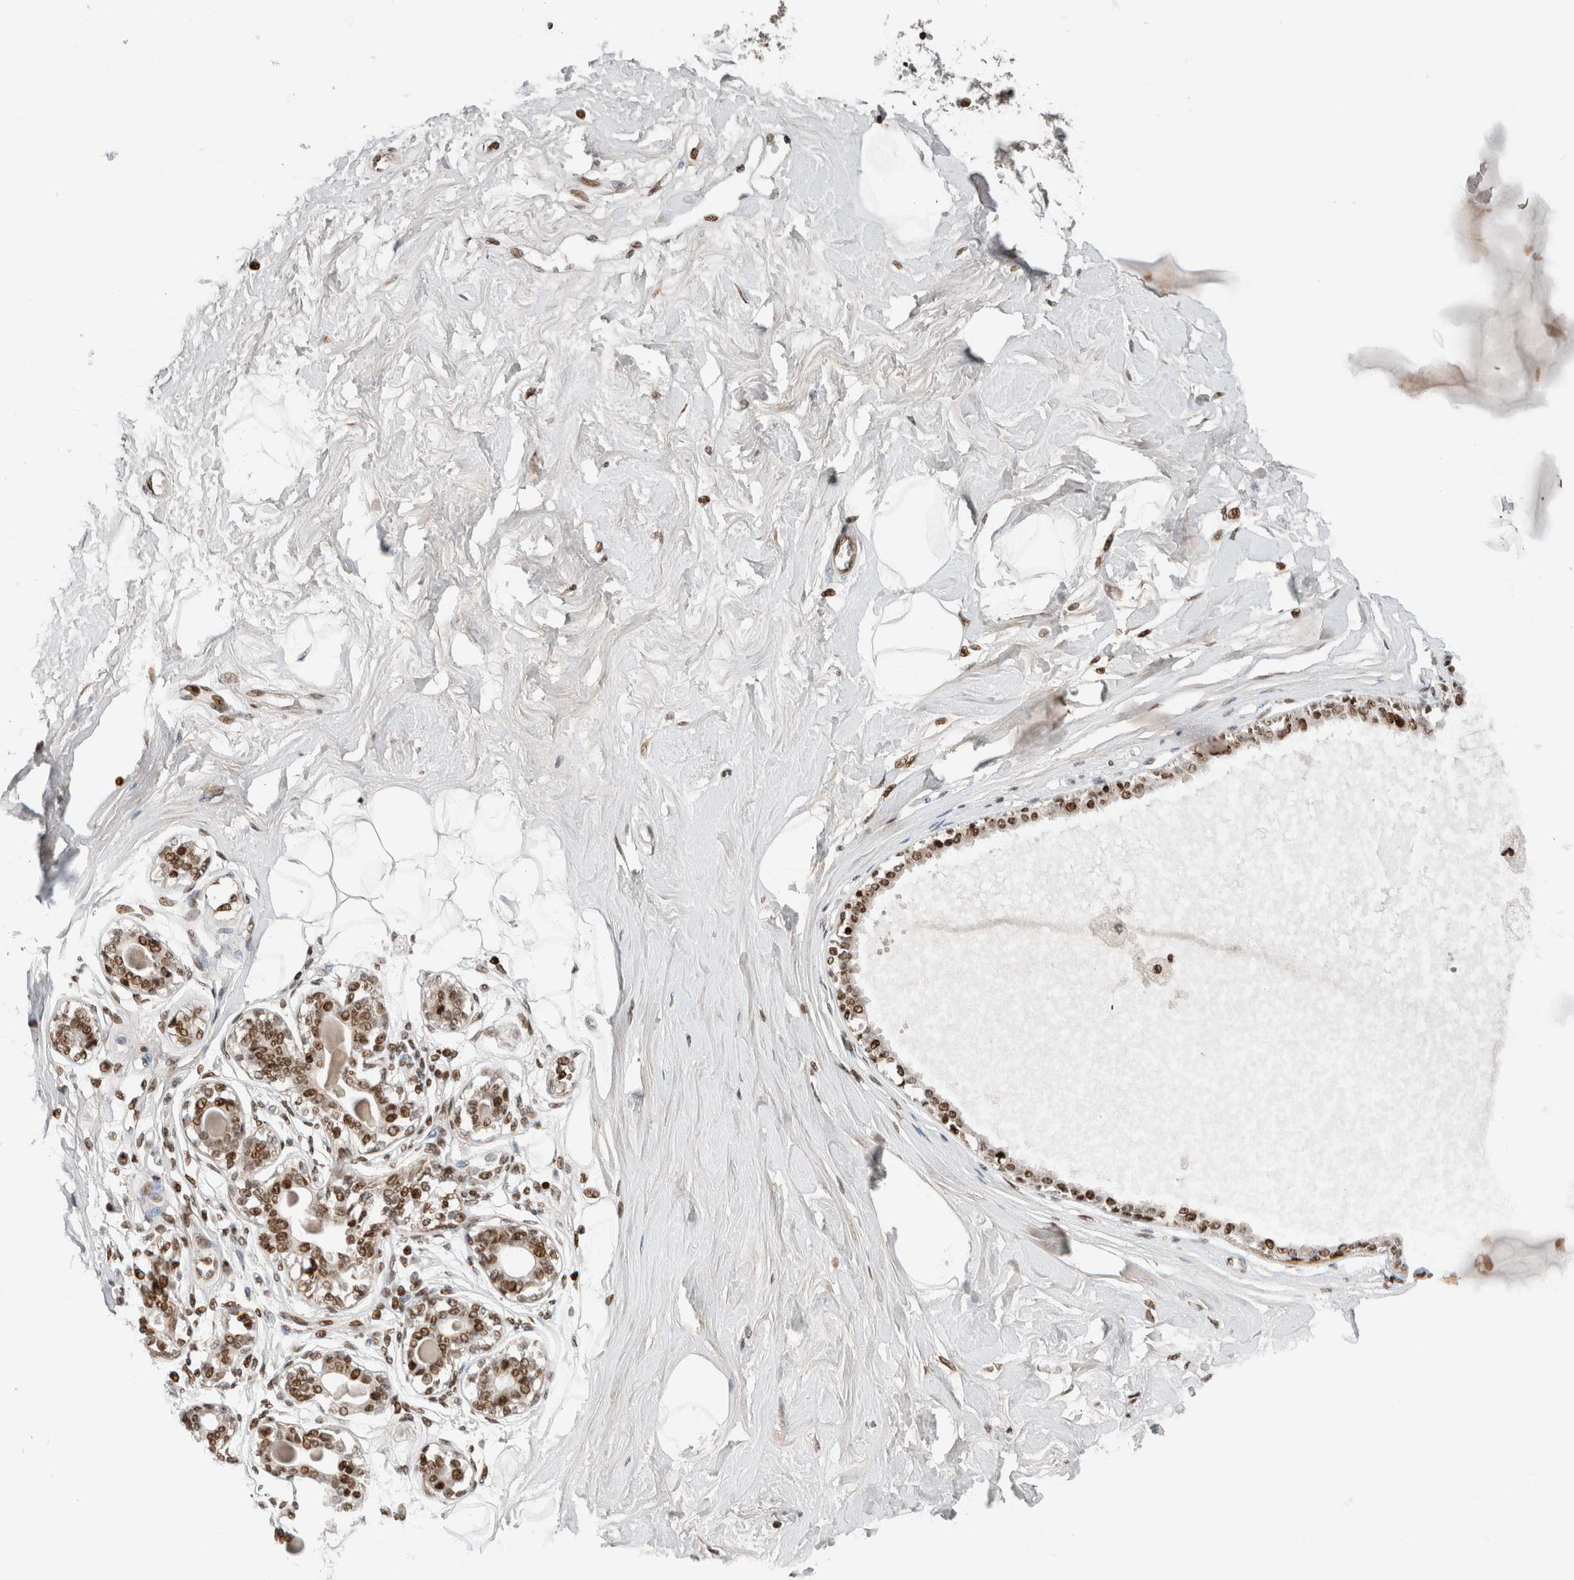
{"staining": {"intensity": "negative", "quantity": "none", "location": "none"}, "tissue": "breast", "cell_type": "Adipocytes", "image_type": "normal", "snomed": [{"axis": "morphology", "description": "Normal tissue, NOS"}, {"axis": "topography", "description": "Breast"}], "caption": "Breast was stained to show a protein in brown. There is no significant positivity in adipocytes.", "gene": "GINS4", "patient": {"sex": "female", "age": 45}}